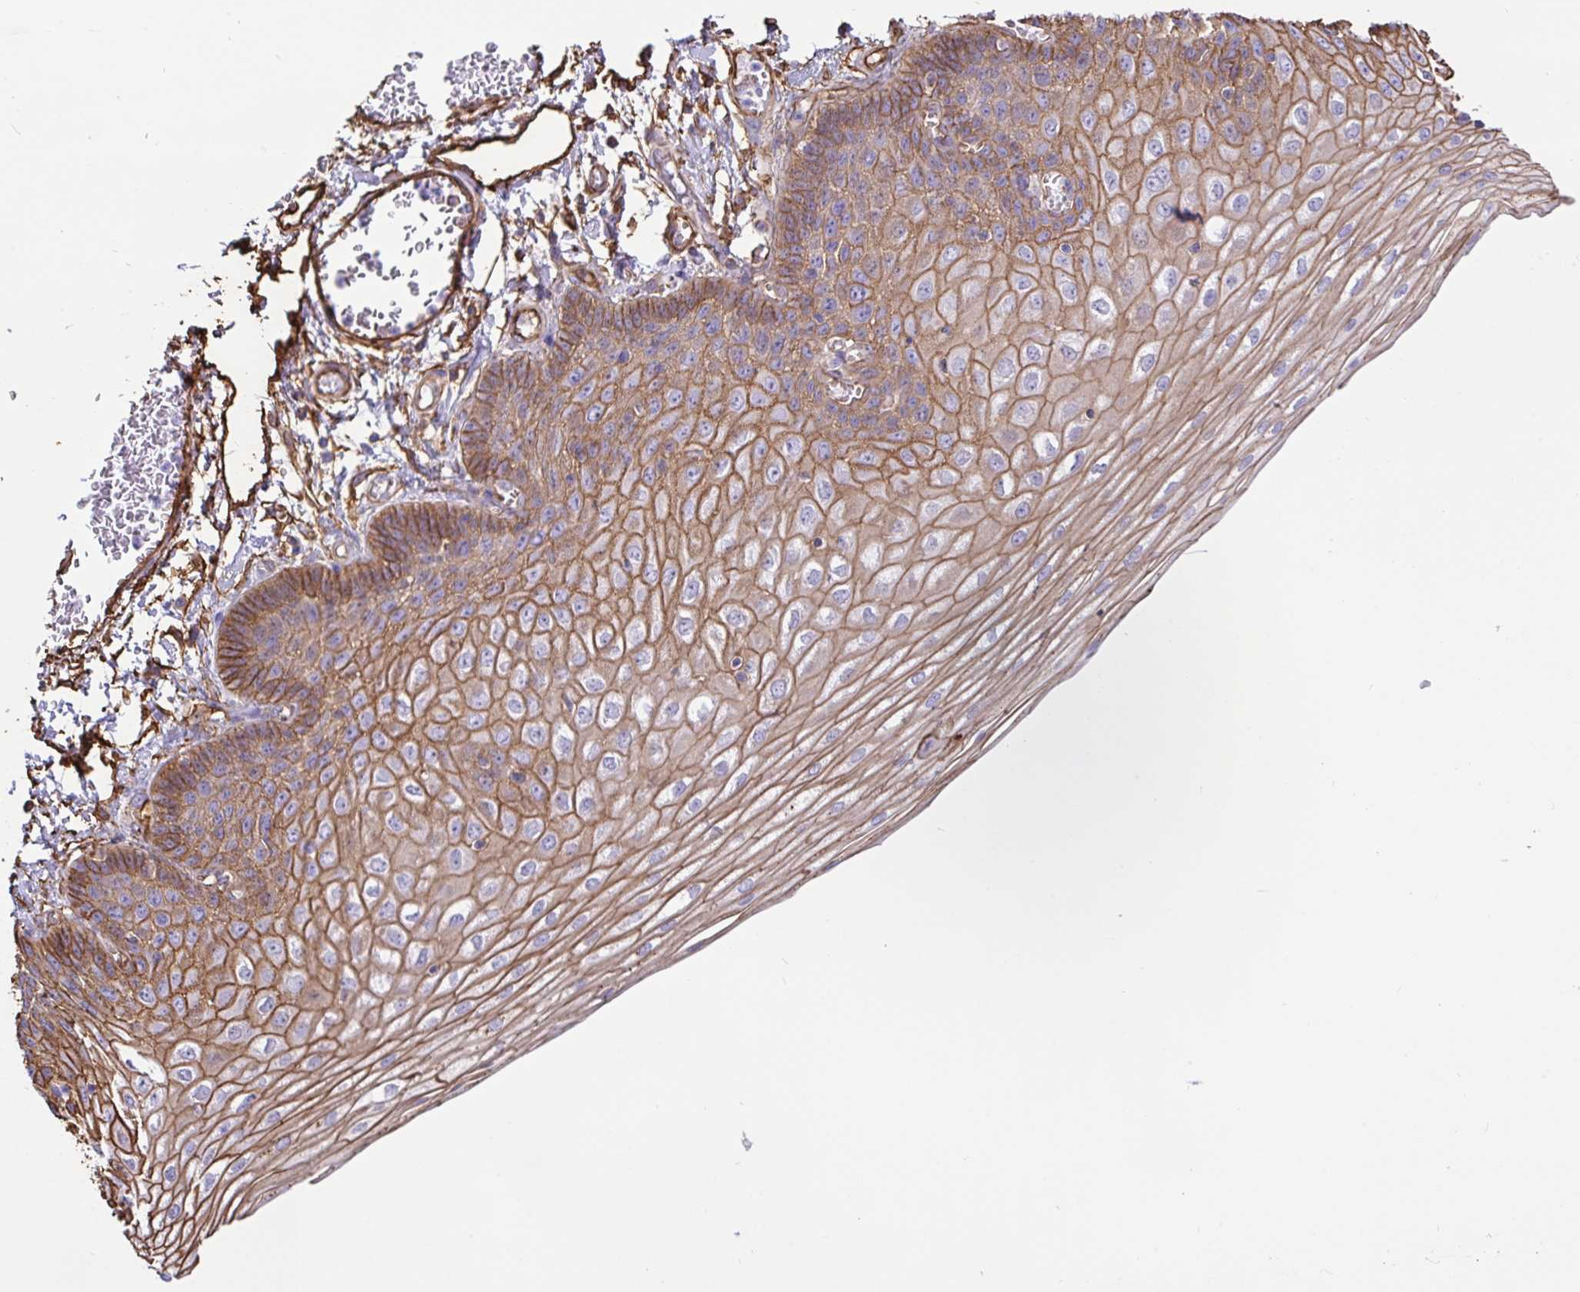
{"staining": {"intensity": "moderate", "quantity": ">75%", "location": "cytoplasmic/membranous"}, "tissue": "esophagus", "cell_type": "Squamous epithelial cells", "image_type": "normal", "snomed": [{"axis": "morphology", "description": "Normal tissue, NOS"}, {"axis": "morphology", "description": "Adenocarcinoma, NOS"}, {"axis": "topography", "description": "Esophagus"}], "caption": "High-power microscopy captured an immunohistochemistry (IHC) image of unremarkable esophagus, revealing moderate cytoplasmic/membranous expression in approximately >75% of squamous epithelial cells. (DAB IHC, brown staining for protein, blue staining for nuclei).", "gene": "ANXA2", "patient": {"sex": "male", "age": 81}}